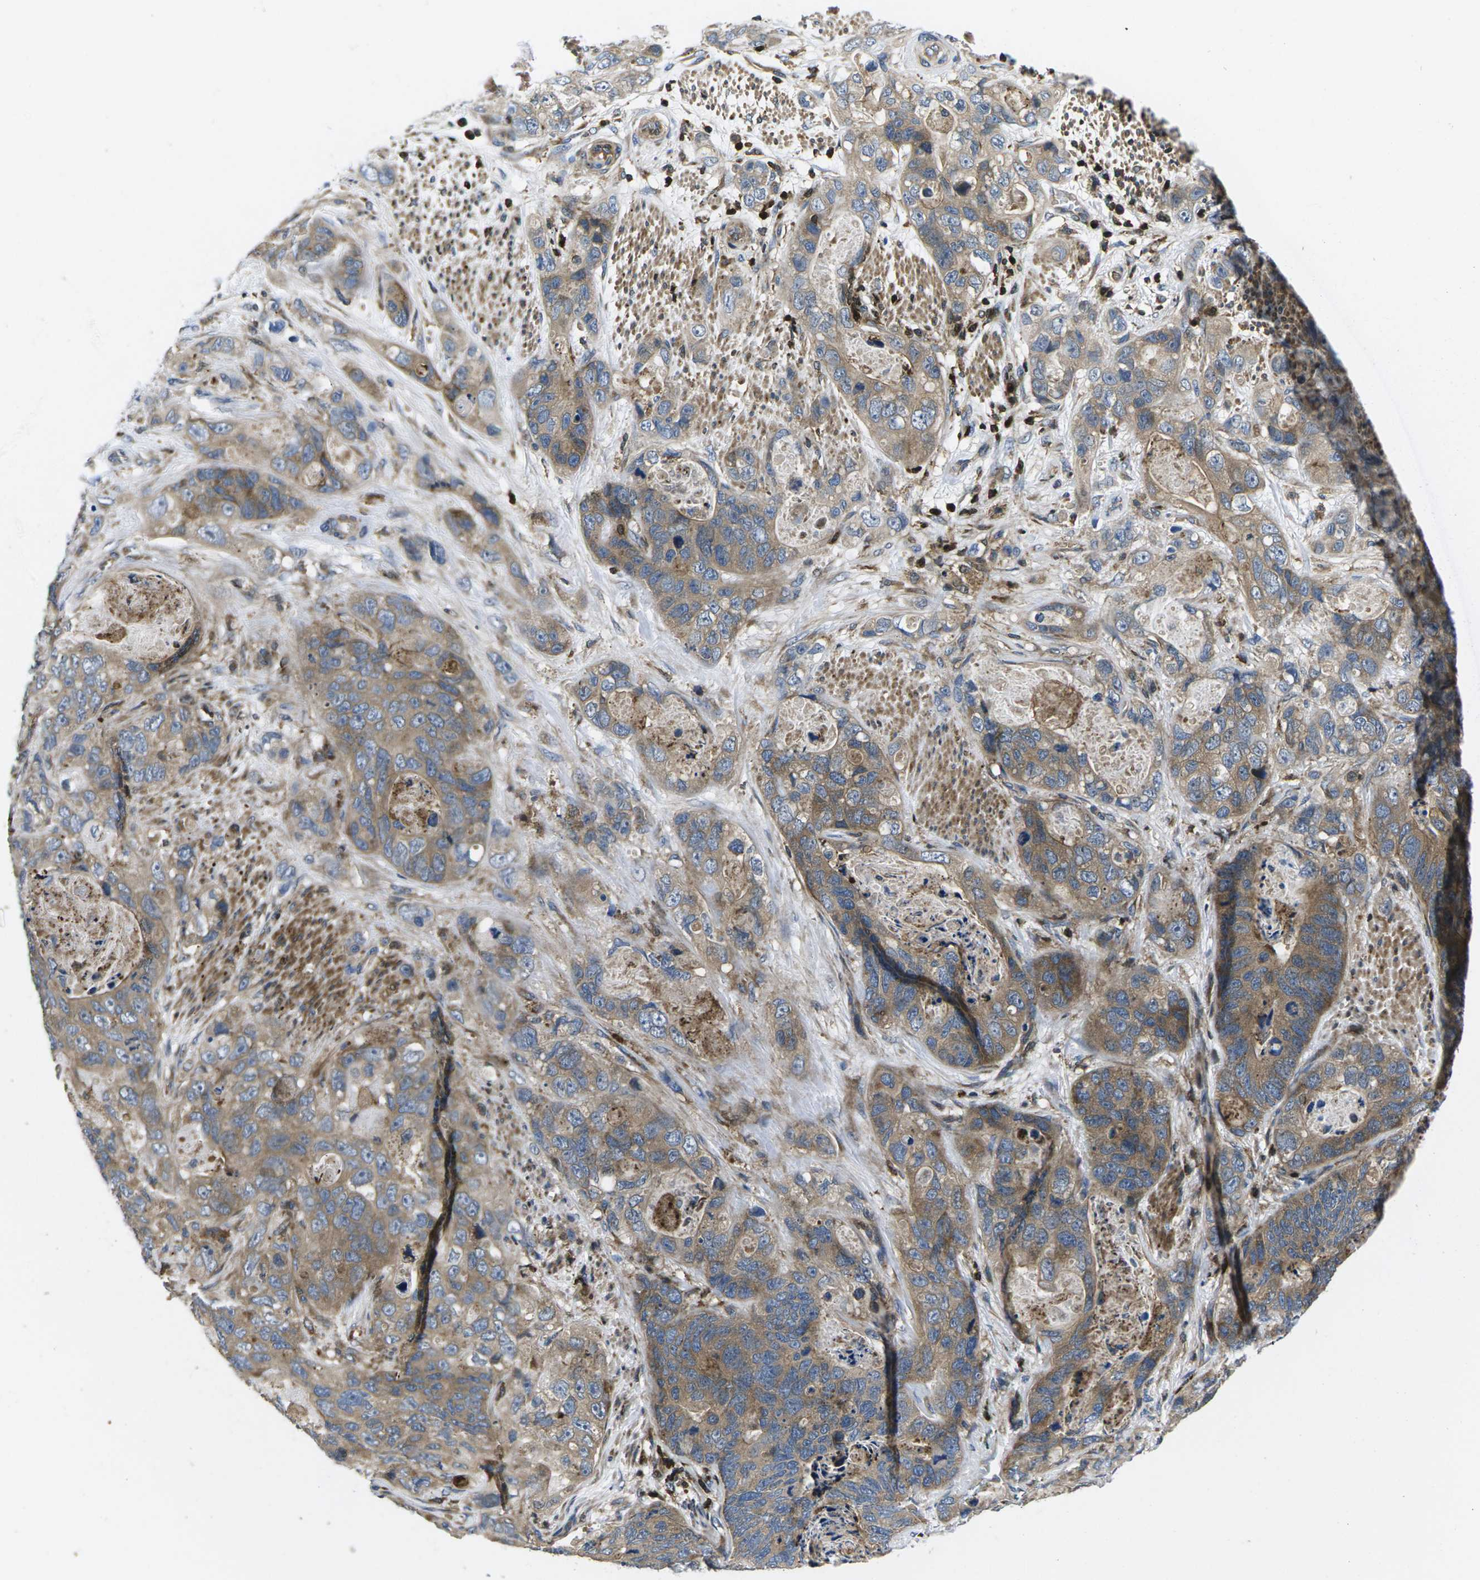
{"staining": {"intensity": "moderate", "quantity": ">75%", "location": "cytoplasmic/membranous"}, "tissue": "stomach cancer", "cell_type": "Tumor cells", "image_type": "cancer", "snomed": [{"axis": "morphology", "description": "Adenocarcinoma, NOS"}, {"axis": "topography", "description": "Stomach"}], "caption": "DAB (3,3'-diaminobenzidine) immunohistochemical staining of human stomach adenocarcinoma displays moderate cytoplasmic/membranous protein positivity in about >75% of tumor cells.", "gene": "PLCE1", "patient": {"sex": "female", "age": 89}}